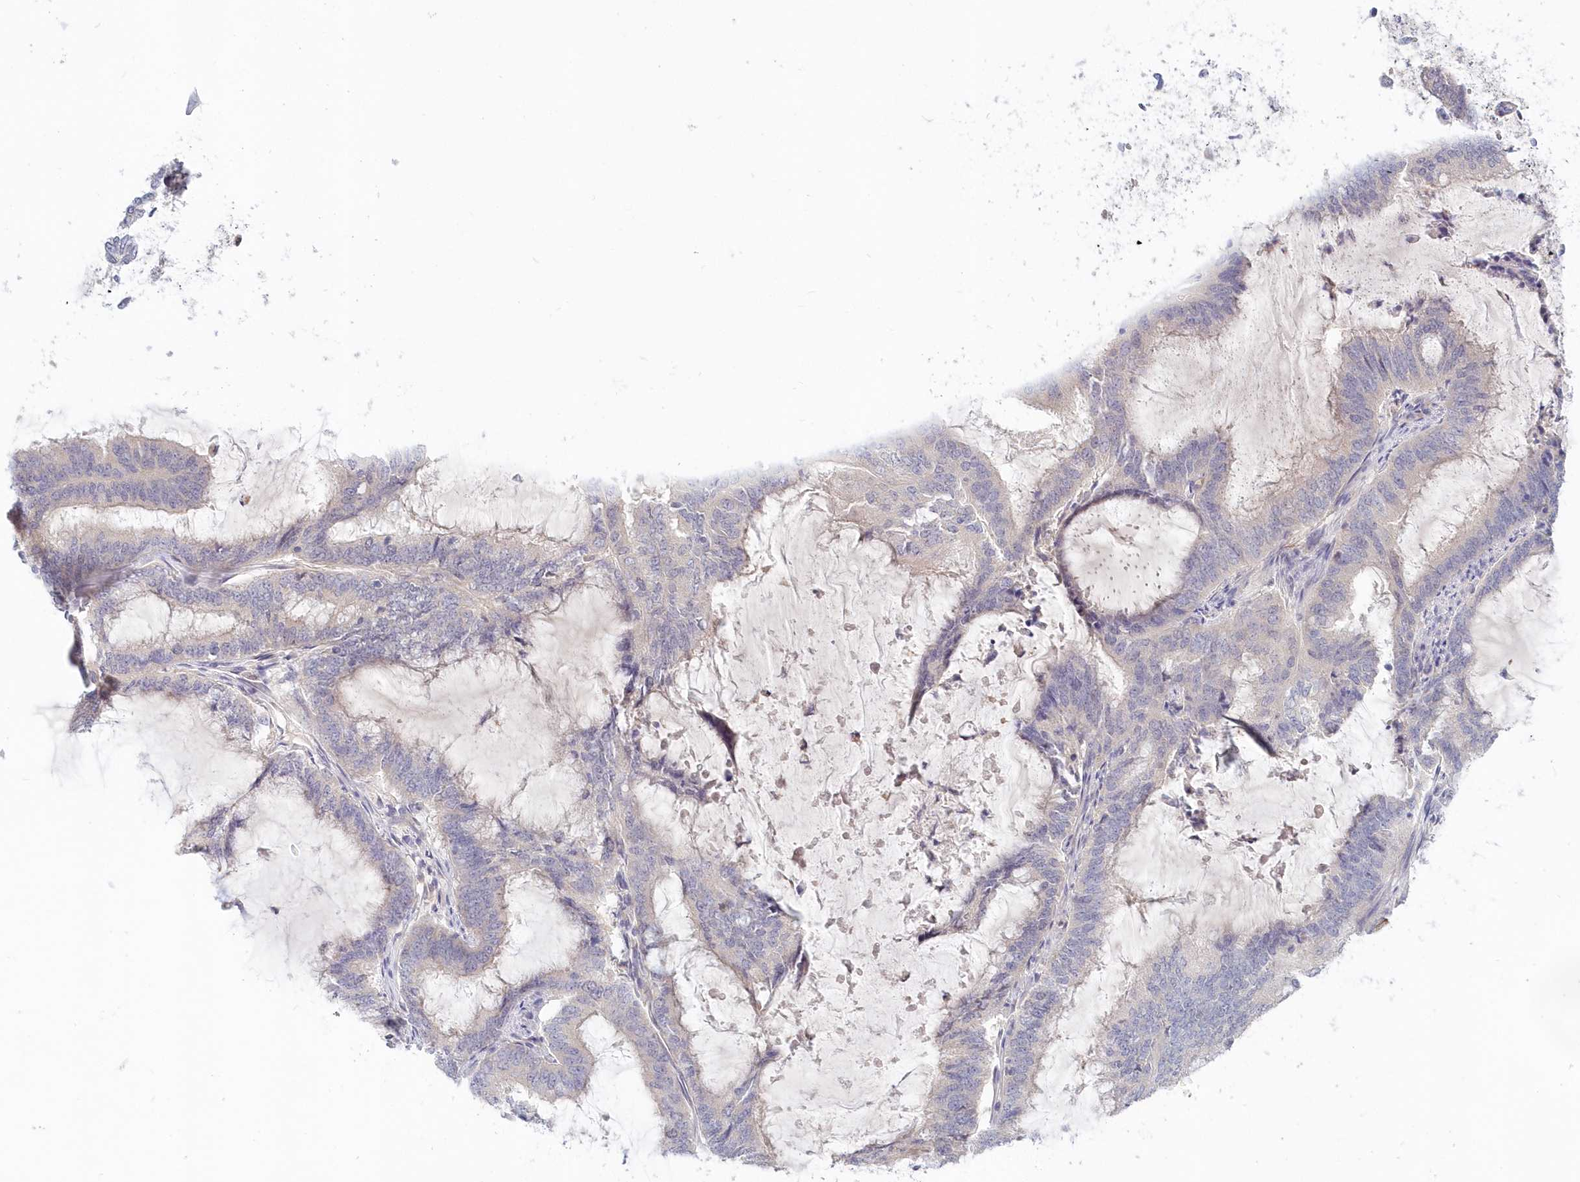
{"staining": {"intensity": "negative", "quantity": "none", "location": "none"}, "tissue": "endometrial cancer", "cell_type": "Tumor cells", "image_type": "cancer", "snomed": [{"axis": "morphology", "description": "Adenocarcinoma, NOS"}, {"axis": "topography", "description": "Endometrium"}], "caption": "Histopathology image shows no protein expression in tumor cells of adenocarcinoma (endometrial) tissue. (Stains: DAB (3,3'-diaminobenzidine) immunohistochemistry (IHC) with hematoxylin counter stain, Microscopy: brightfield microscopy at high magnification).", "gene": "KATNA1", "patient": {"sex": "female", "age": 51}}